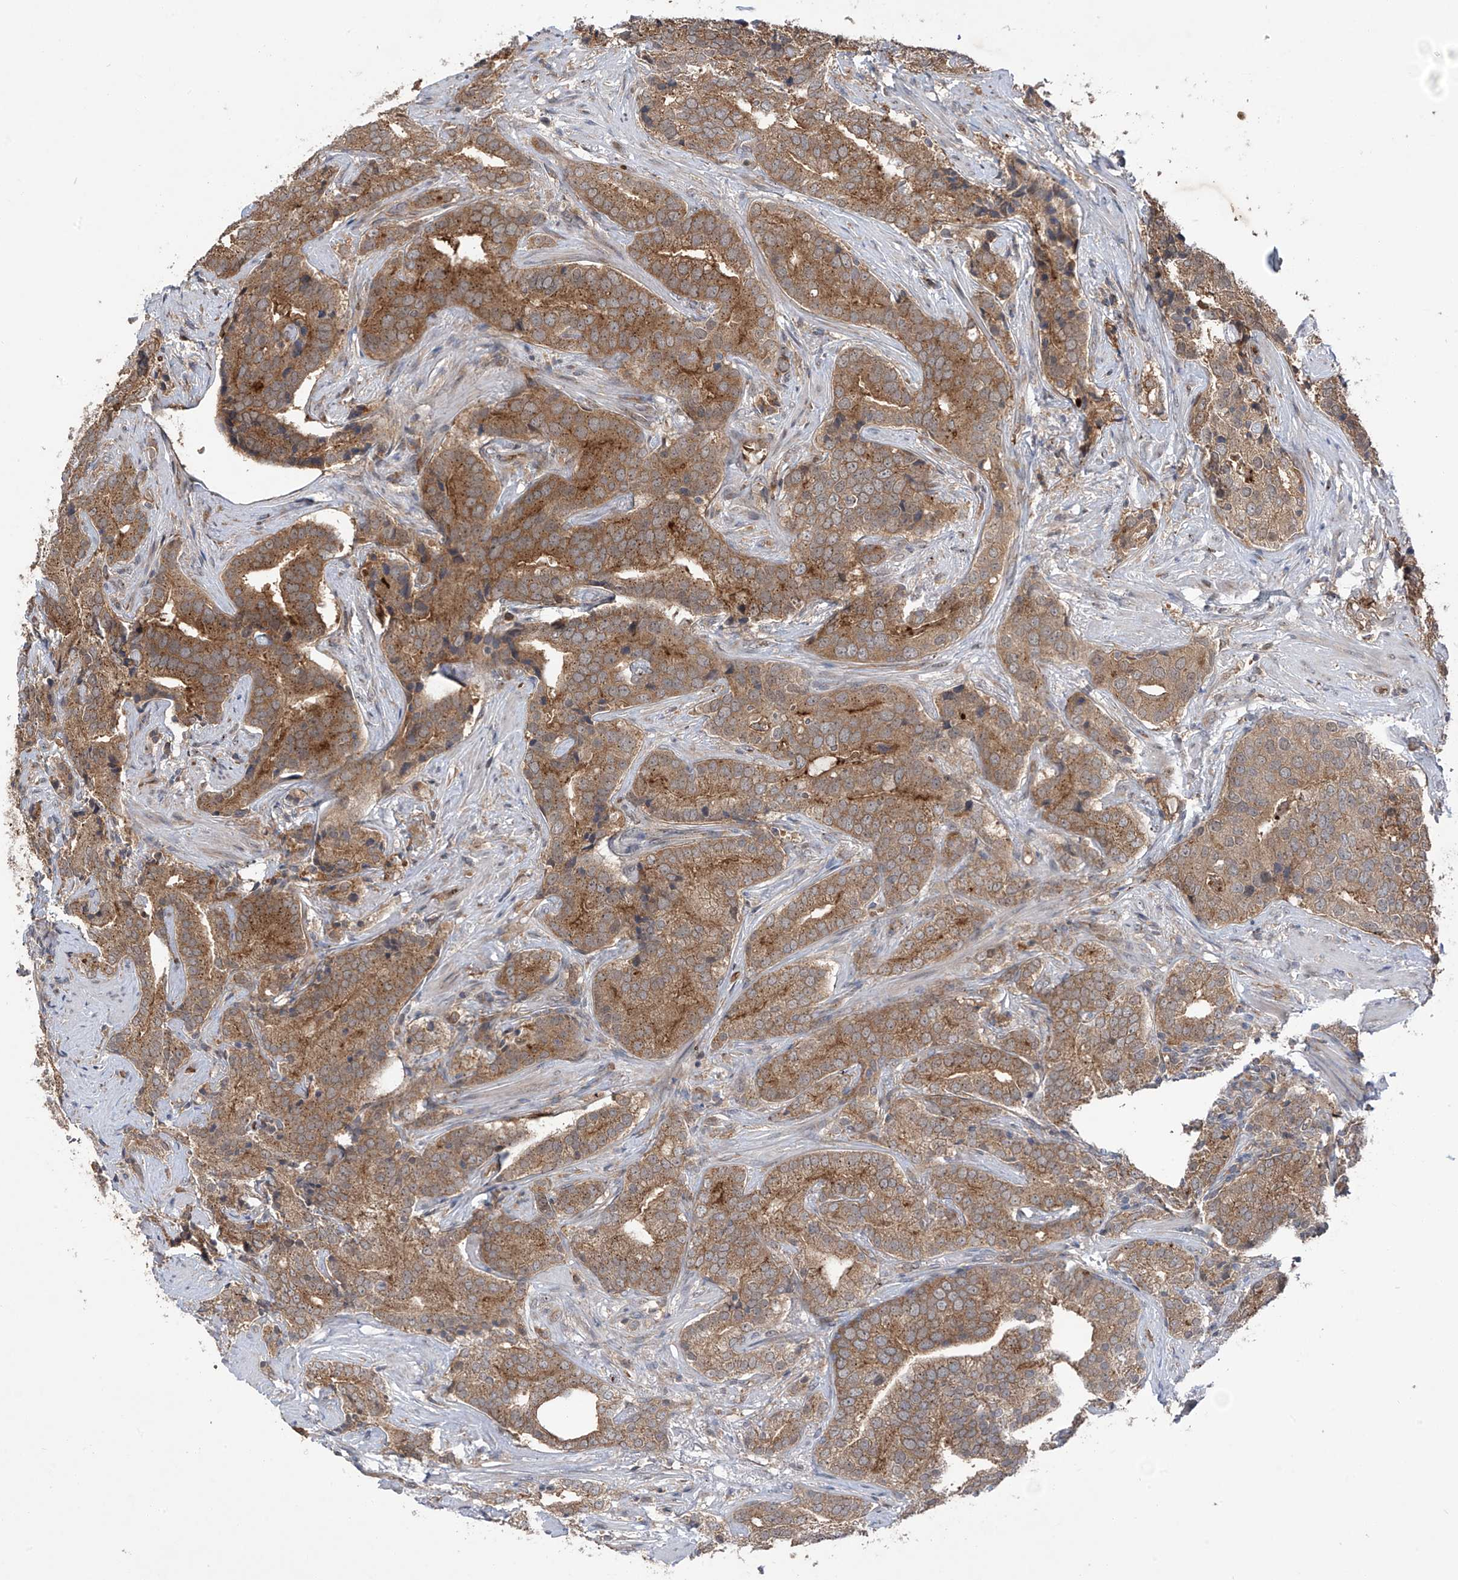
{"staining": {"intensity": "moderate", "quantity": ">75%", "location": "cytoplasmic/membranous"}, "tissue": "prostate cancer", "cell_type": "Tumor cells", "image_type": "cancer", "snomed": [{"axis": "morphology", "description": "Adenocarcinoma, High grade"}, {"axis": "topography", "description": "Prostate"}], "caption": "Immunohistochemical staining of human prostate cancer (high-grade adenocarcinoma) exhibits medium levels of moderate cytoplasmic/membranous expression in approximately >75% of tumor cells.", "gene": "ZDHHC9", "patient": {"sex": "male", "age": 57}}